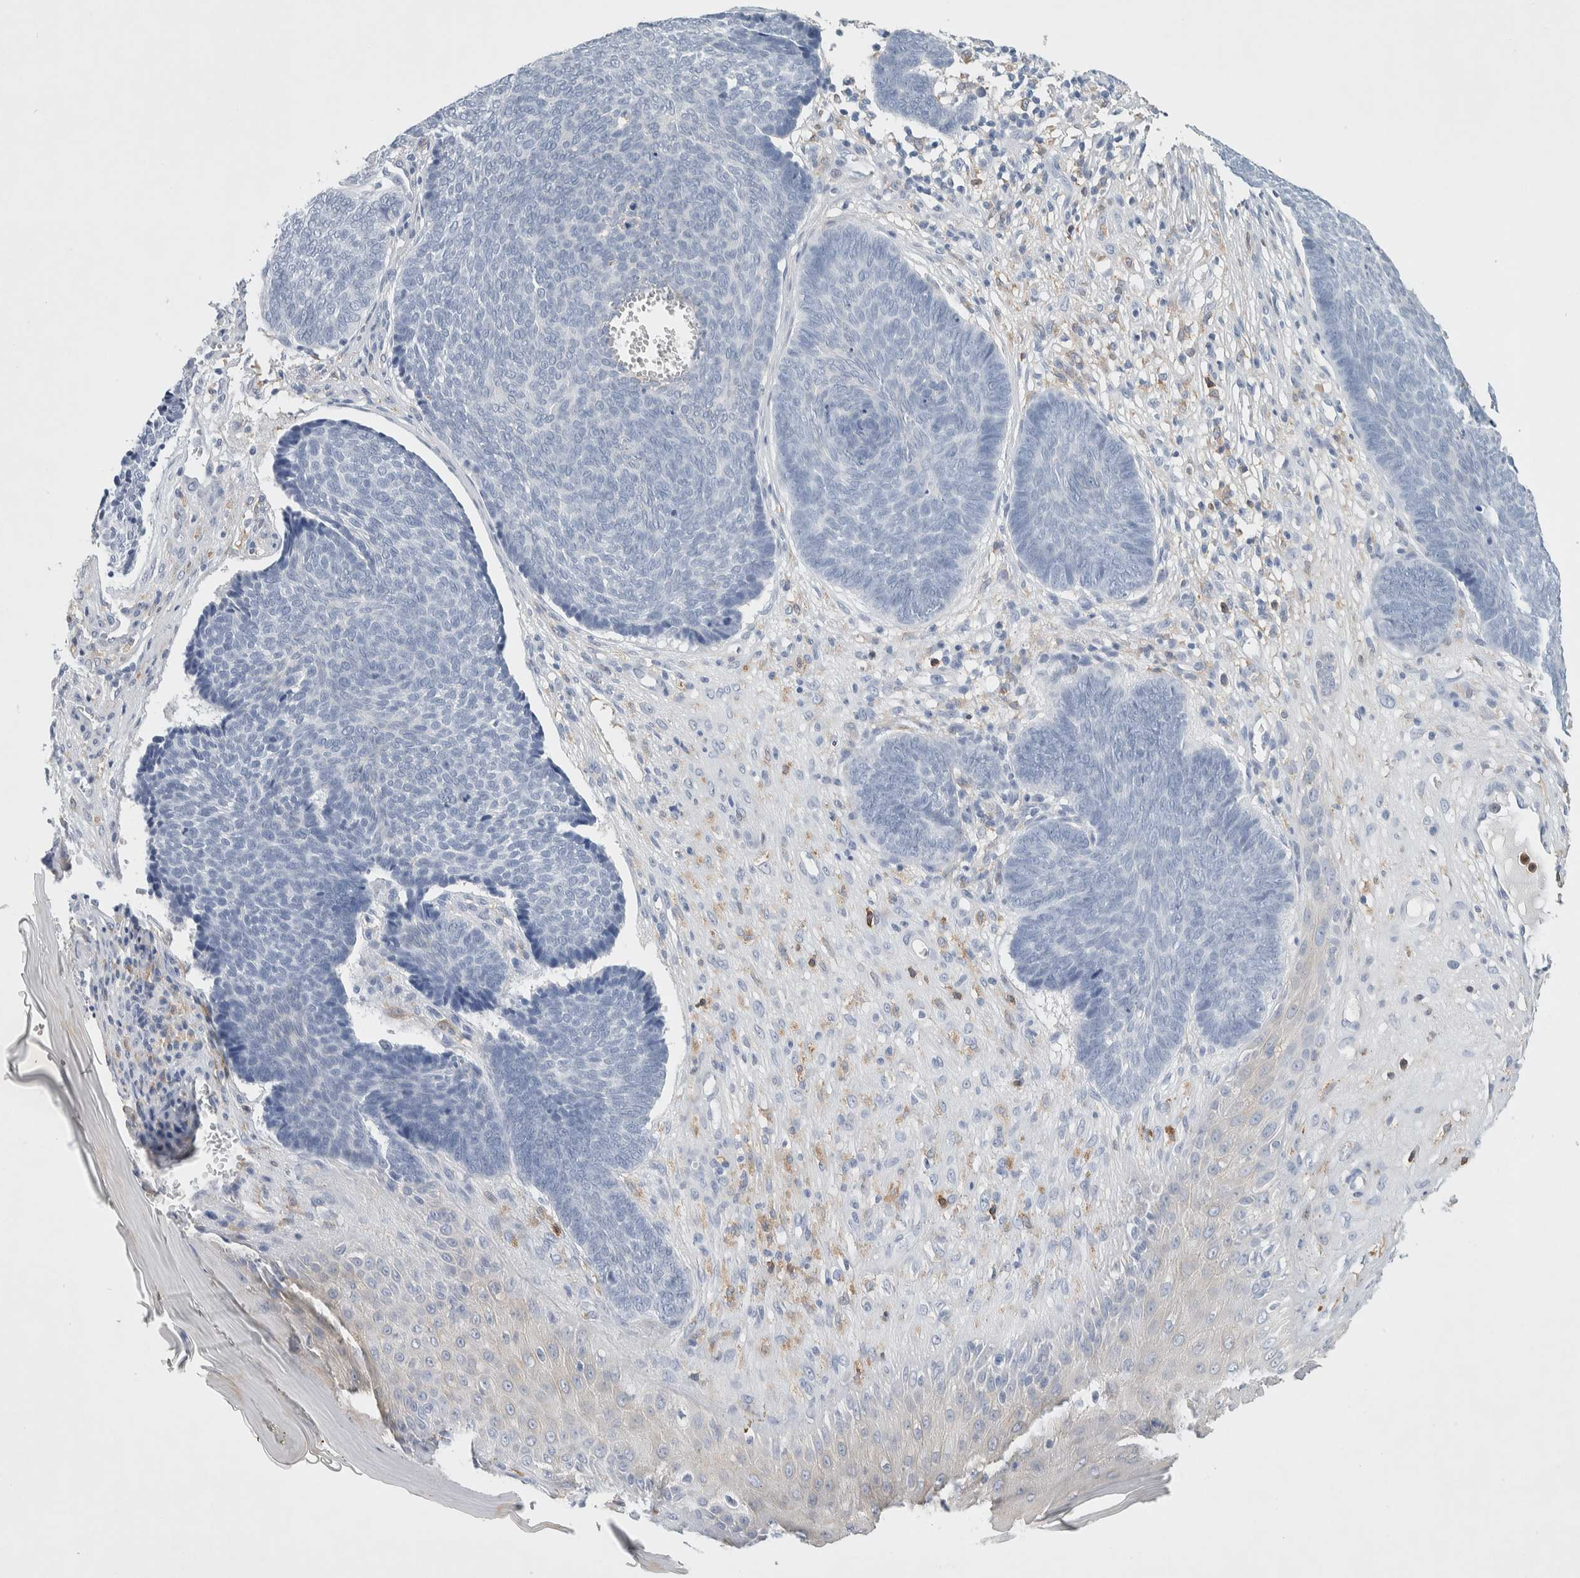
{"staining": {"intensity": "negative", "quantity": "none", "location": "none"}, "tissue": "skin cancer", "cell_type": "Tumor cells", "image_type": "cancer", "snomed": [{"axis": "morphology", "description": "Basal cell carcinoma"}, {"axis": "topography", "description": "Skin"}], "caption": "A high-resolution photomicrograph shows immunohistochemistry staining of basal cell carcinoma (skin), which shows no significant positivity in tumor cells.", "gene": "NCF2", "patient": {"sex": "male", "age": 84}}